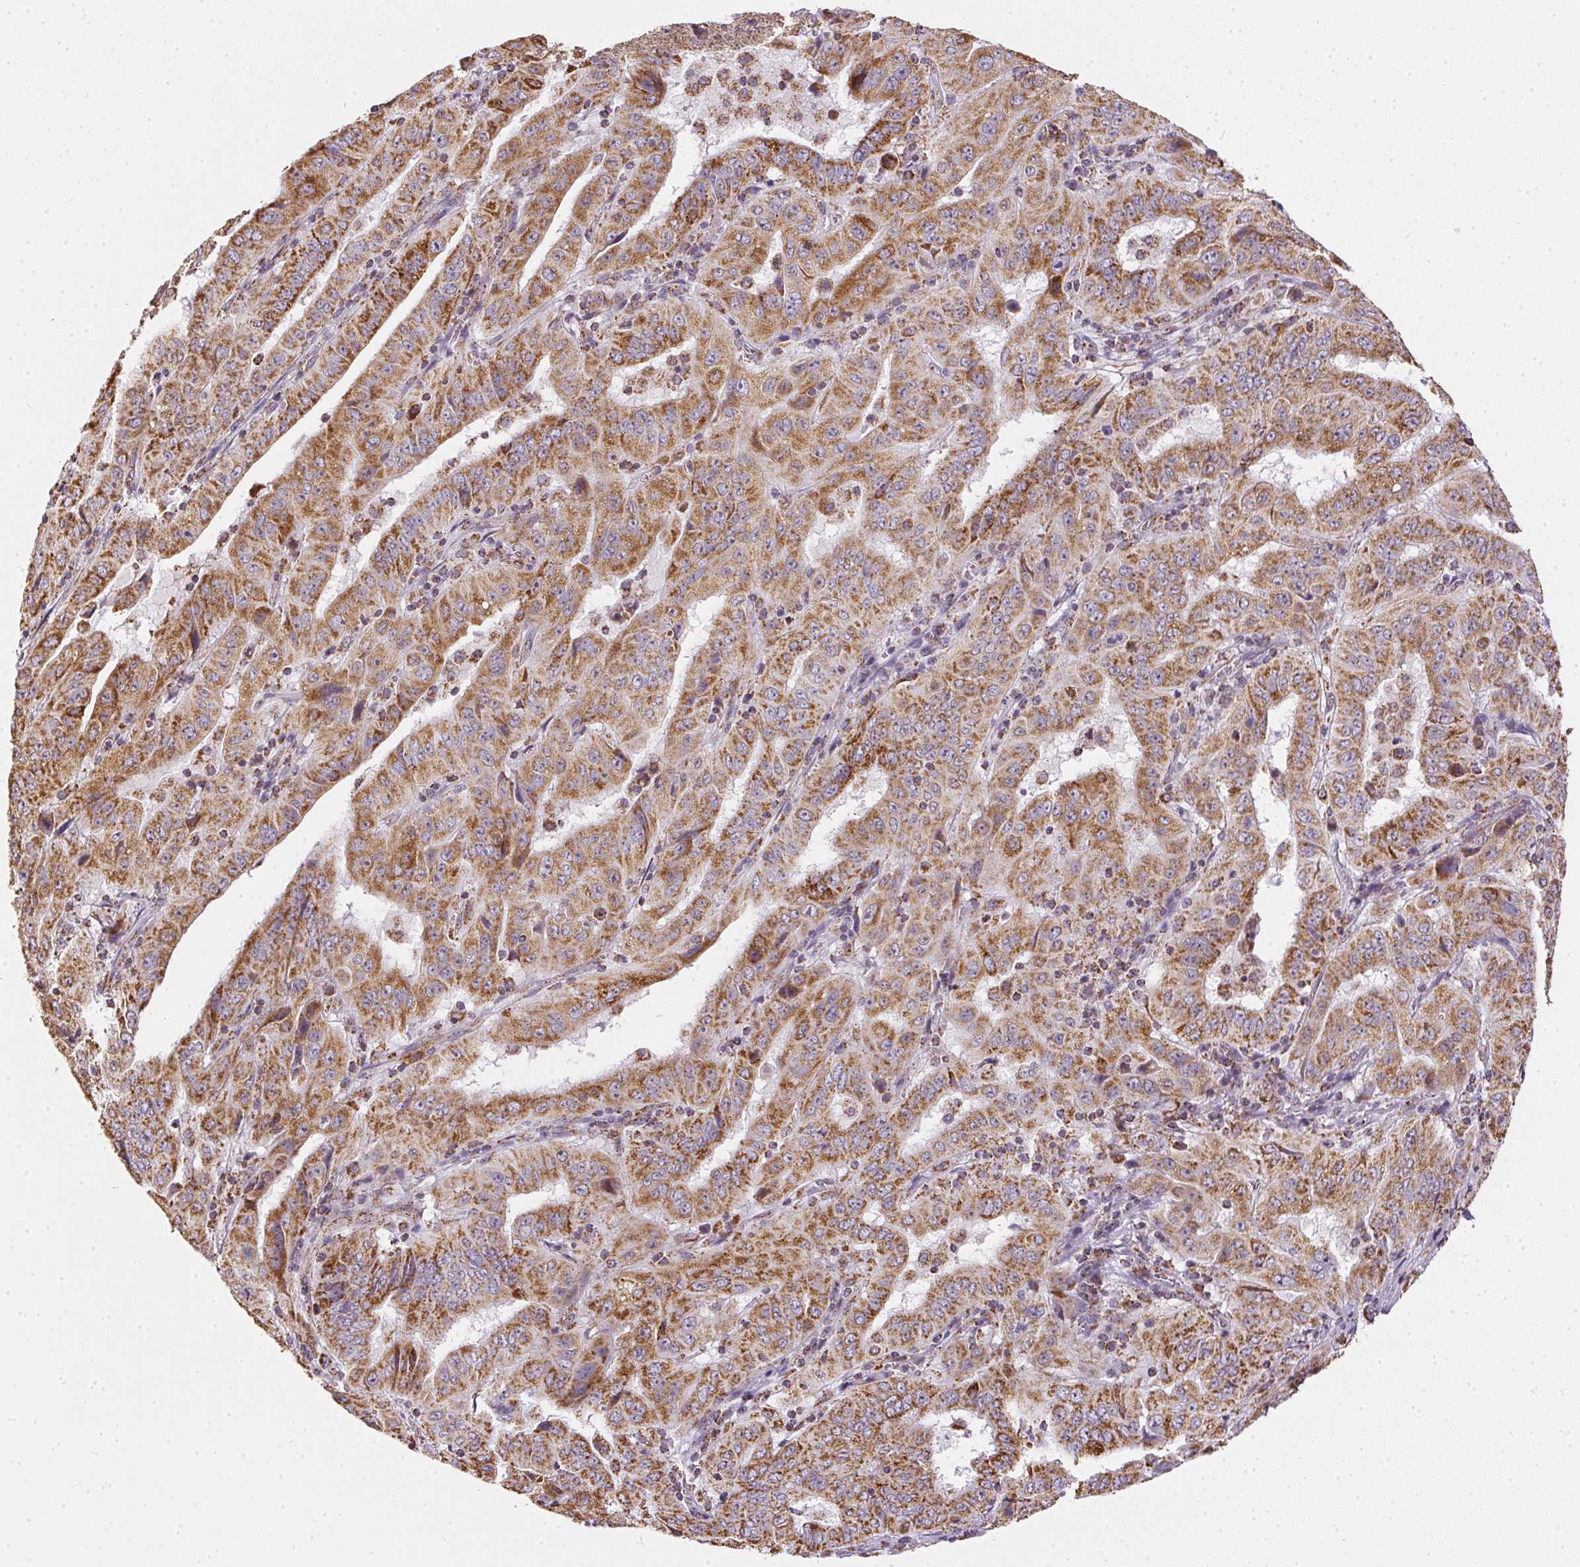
{"staining": {"intensity": "moderate", "quantity": ">75%", "location": "cytoplasmic/membranous"}, "tissue": "pancreatic cancer", "cell_type": "Tumor cells", "image_type": "cancer", "snomed": [{"axis": "morphology", "description": "Adenocarcinoma, NOS"}, {"axis": "topography", "description": "Pancreas"}], "caption": "Pancreatic cancer (adenocarcinoma) tissue displays moderate cytoplasmic/membranous staining in approximately >75% of tumor cells, visualized by immunohistochemistry. The staining was performed using DAB (3,3'-diaminobenzidine), with brown indicating positive protein expression. Nuclei are stained blue with hematoxylin.", "gene": "MAPK11", "patient": {"sex": "male", "age": 63}}